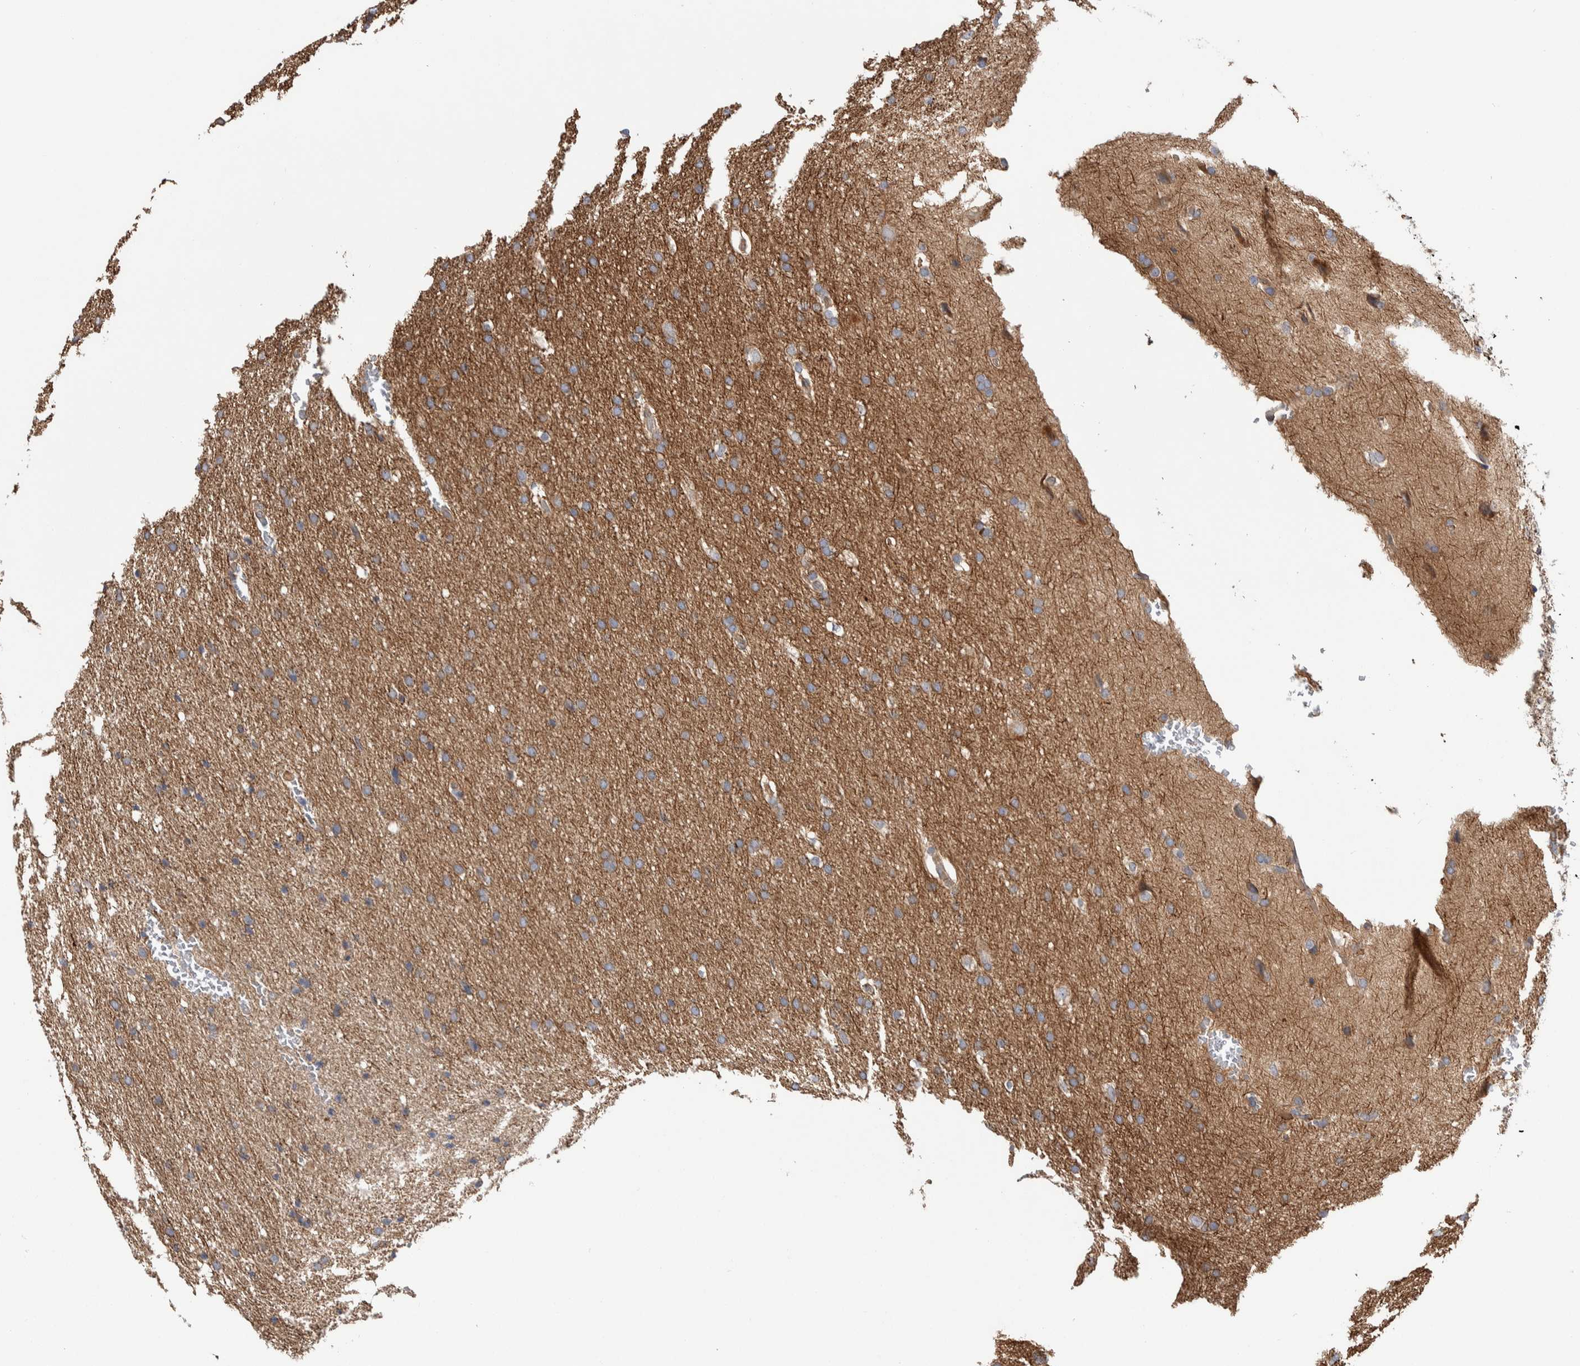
{"staining": {"intensity": "negative", "quantity": "none", "location": "none"}, "tissue": "glioma", "cell_type": "Tumor cells", "image_type": "cancer", "snomed": [{"axis": "morphology", "description": "Glioma, malignant, Low grade"}, {"axis": "topography", "description": "Brain"}], "caption": "Immunohistochemical staining of human malignant glioma (low-grade) reveals no significant positivity in tumor cells.", "gene": "SDCBP", "patient": {"sex": "female", "age": 37}}